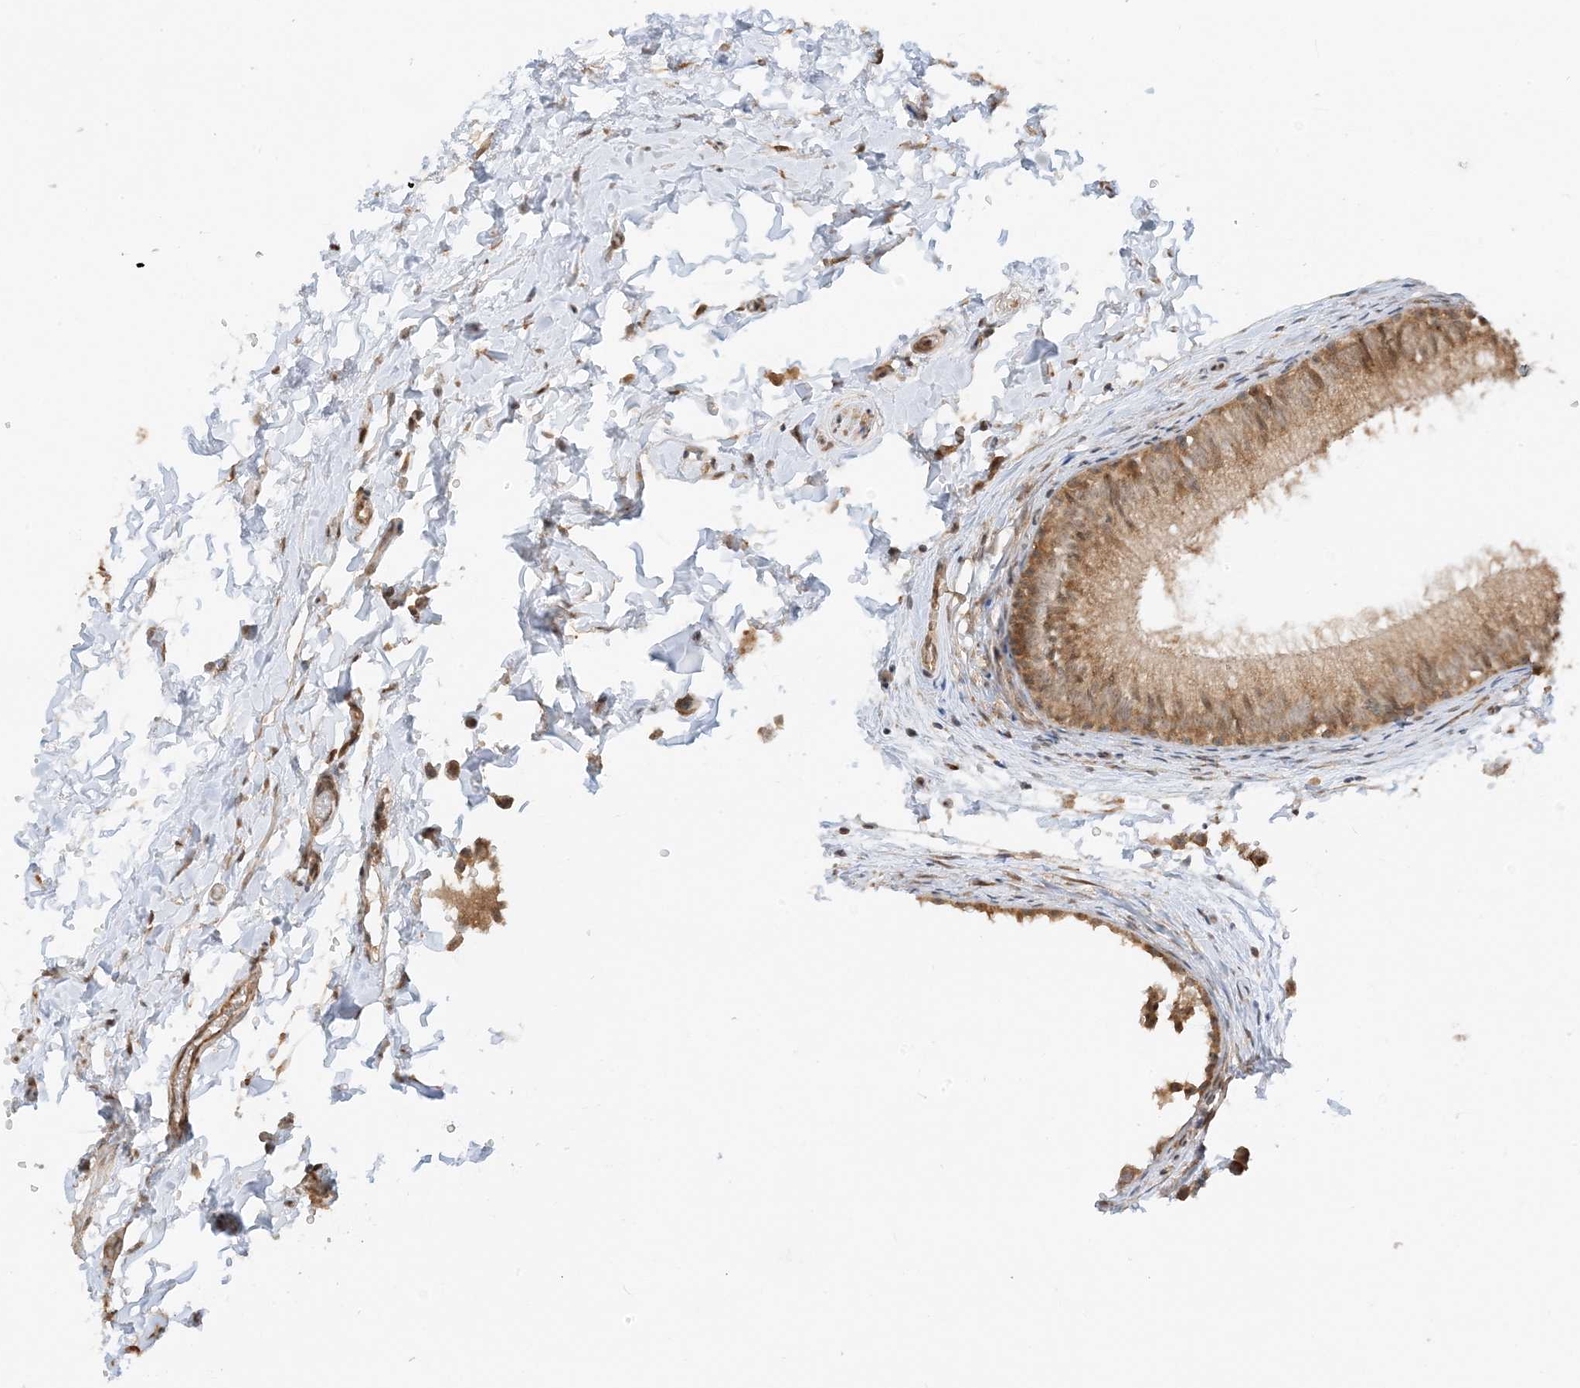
{"staining": {"intensity": "moderate", "quantity": ">75%", "location": "cytoplasmic/membranous"}, "tissue": "epididymis", "cell_type": "Glandular cells", "image_type": "normal", "snomed": [{"axis": "morphology", "description": "Normal tissue, NOS"}, {"axis": "topography", "description": "Epididymis"}], "caption": "Glandular cells display medium levels of moderate cytoplasmic/membranous positivity in about >75% of cells in unremarkable human epididymis. The staining was performed using DAB to visualize the protein expression in brown, while the nuclei were stained in blue with hematoxylin (Magnification: 20x).", "gene": "UBAP2L", "patient": {"sex": "male", "age": 34}}